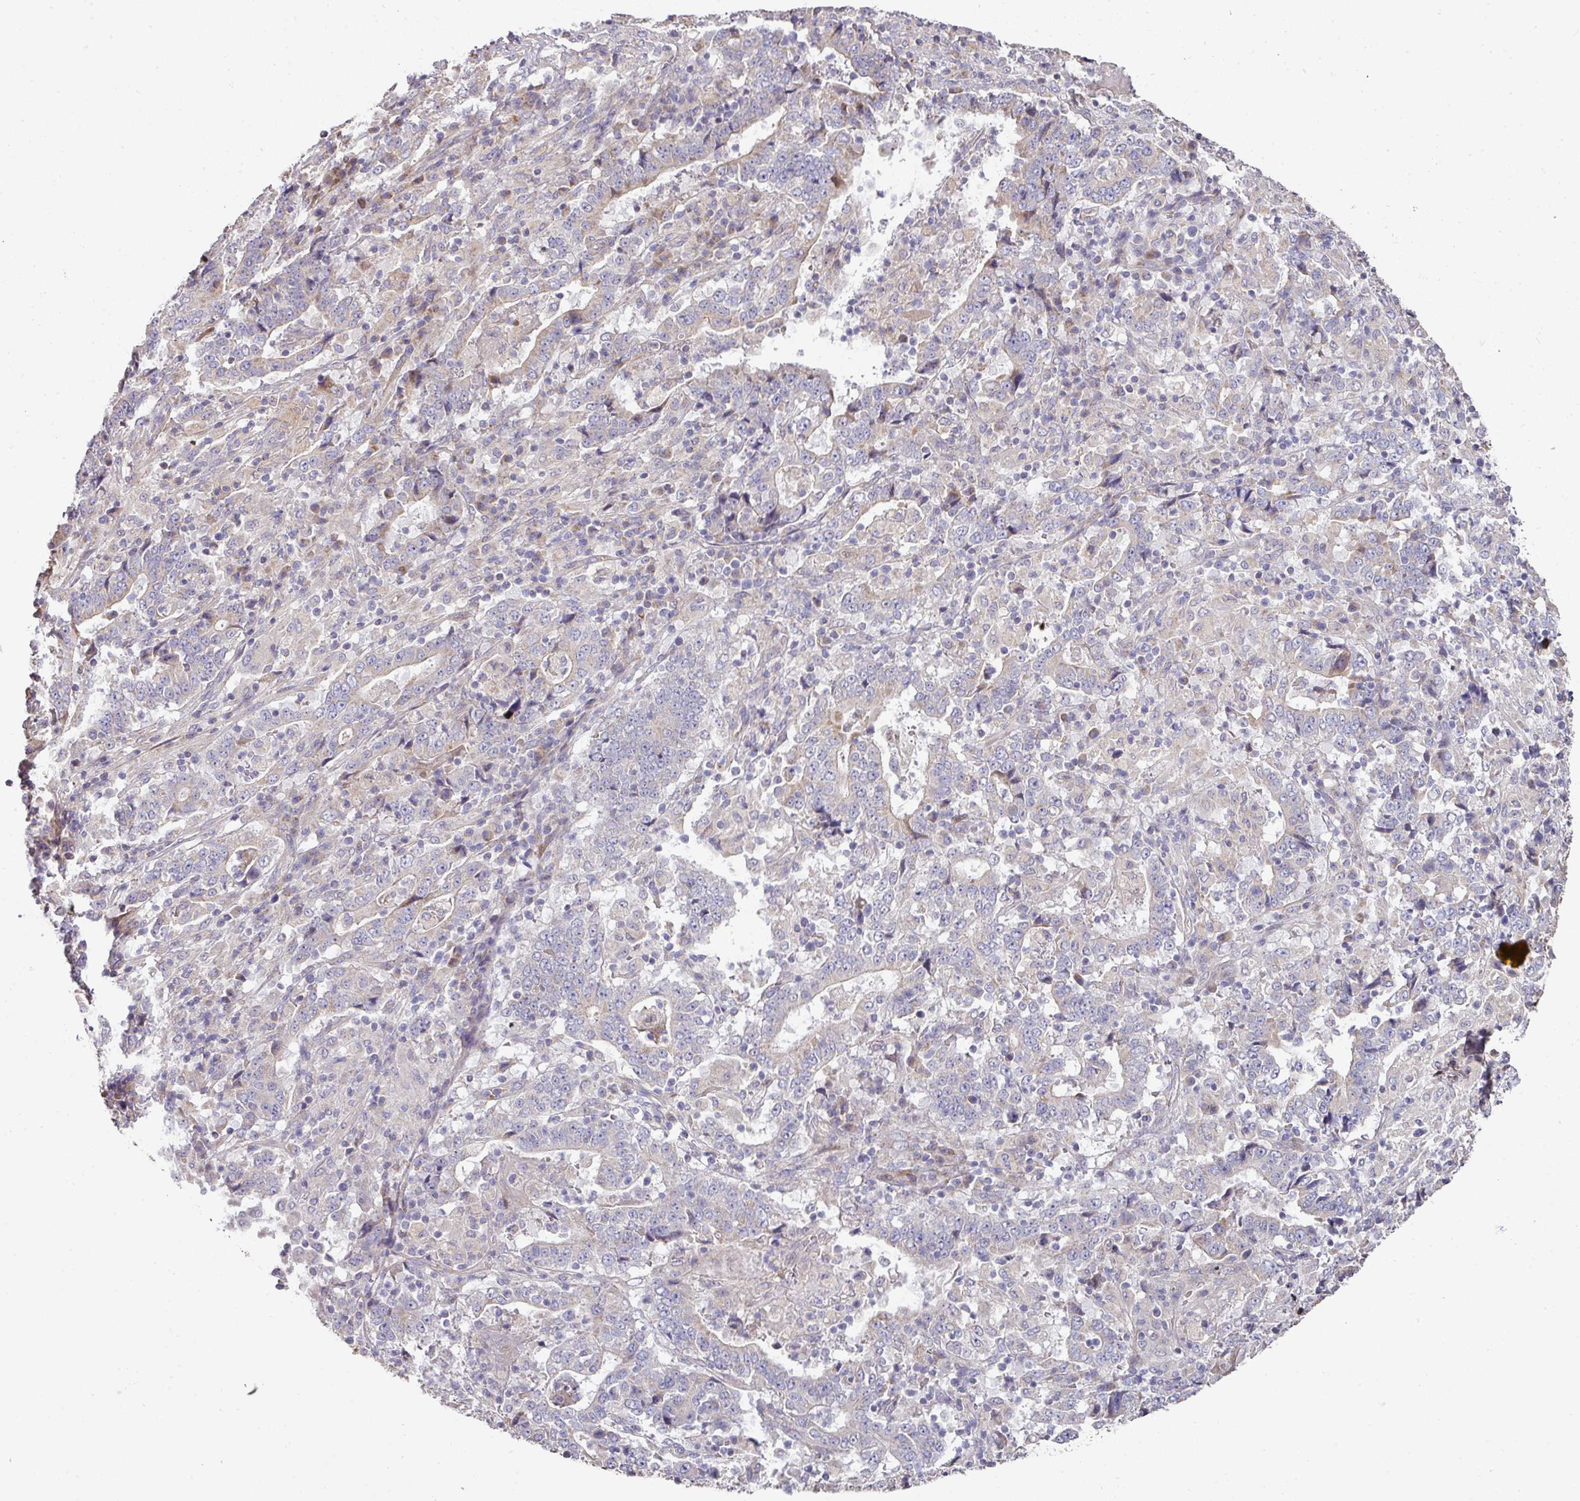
{"staining": {"intensity": "negative", "quantity": "none", "location": "none"}, "tissue": "stomach cancer", "cell_type": "Tumor cells", "image_type": "cancer", "snomed": [{"axis": "morphology", "description": "Normal tissue, NOS"}, {"axis": "morphology", "description": "Adenocarcinoma, NOS"}, {"axis": "topography", "description": "Stomach, upper"}, {"axis": "topography", "description": "Stomach"}], "caption": "A photomicrograph of stomach cancer (adenocarcinoma) stained for a protein demonstrates no brown staining in tumor cells.", "gene": "STK35", "patient": {"sex": "male", "age": 59}}